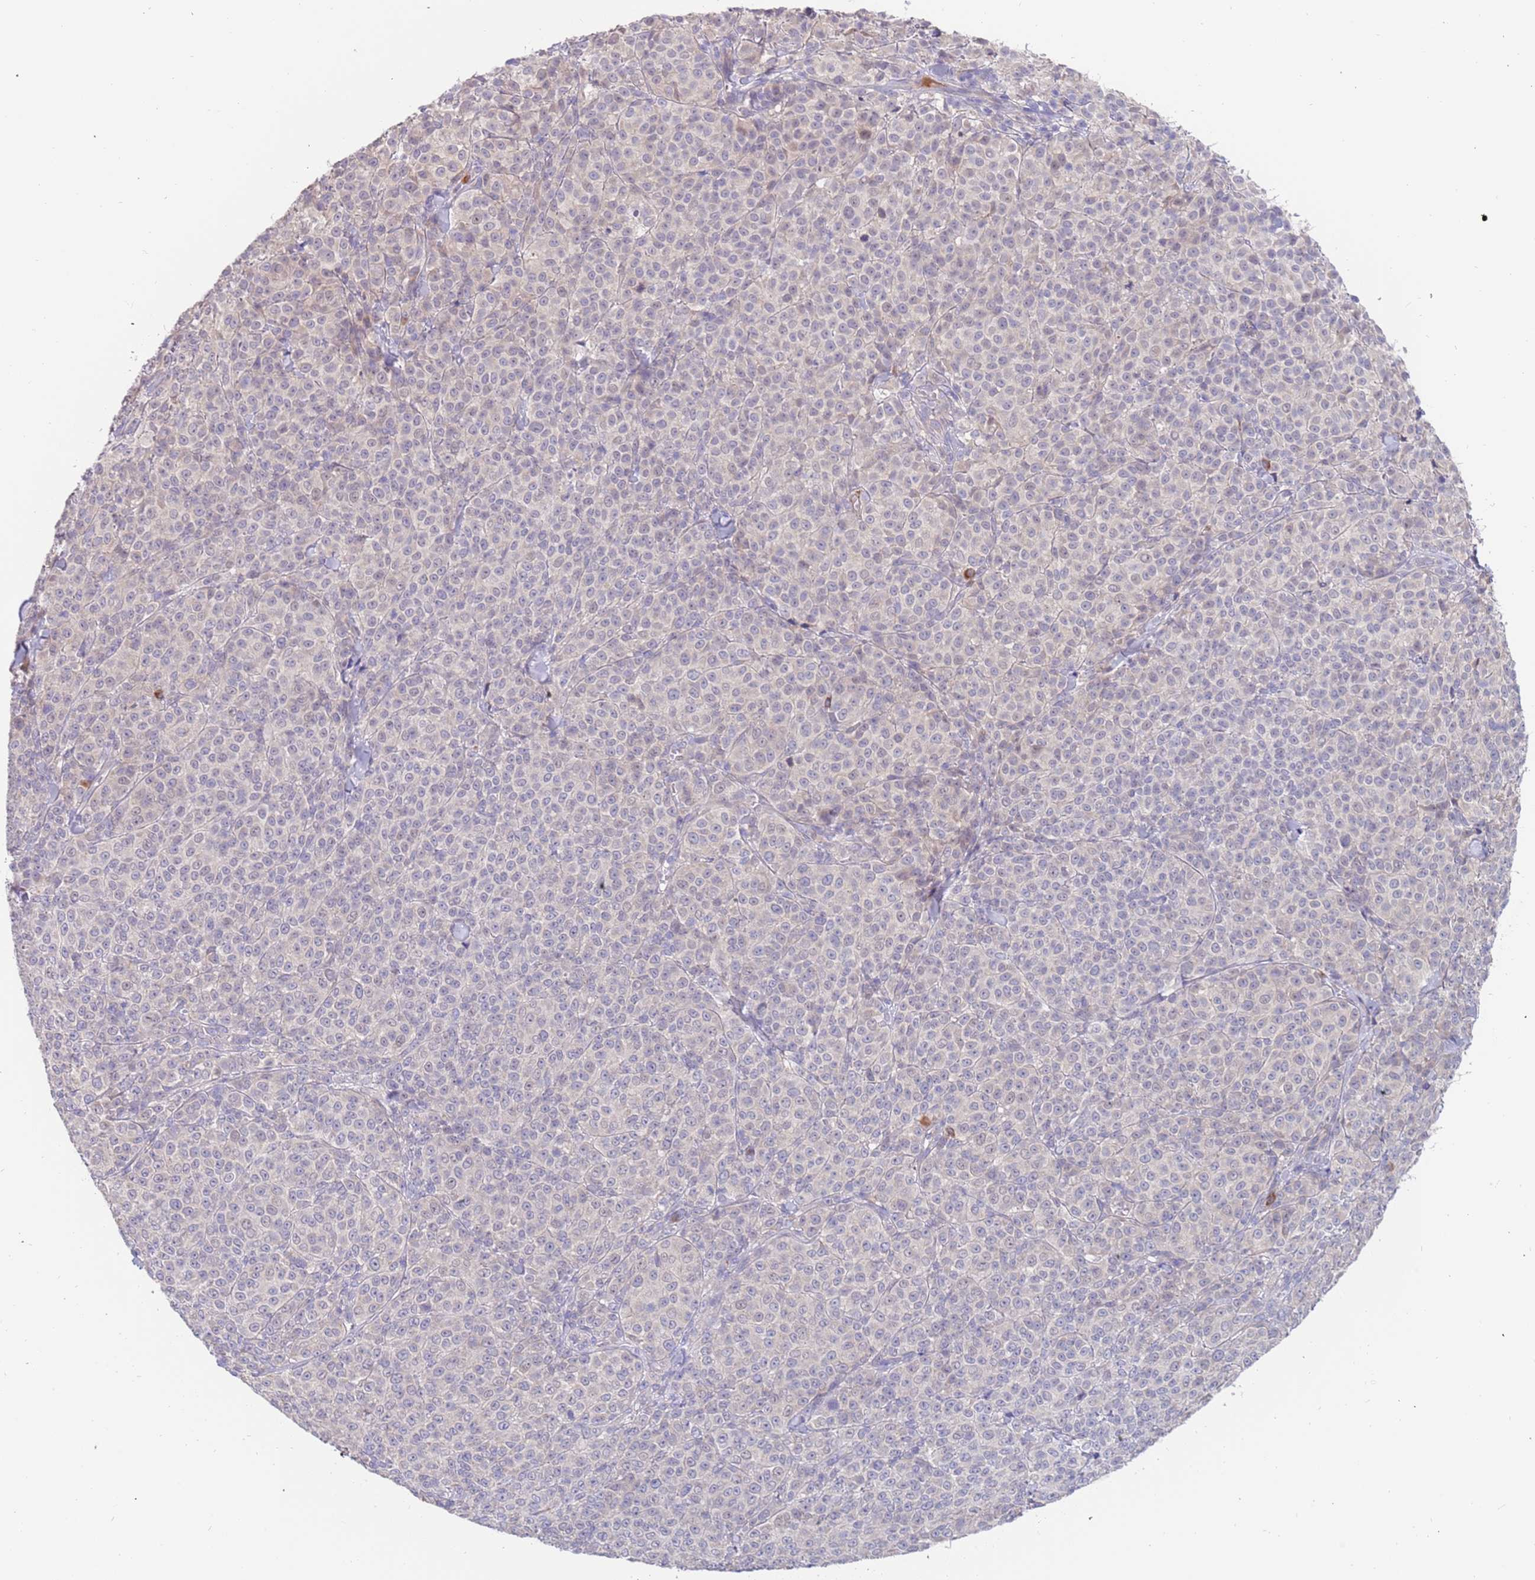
{"staining": {"intensity": "negative", "quantity": "none", "location": "none"}, "tissue": "melanoma", "cell_type": "Tumor cells", "image_type": "cancer", "snomed": [{"axis": "morphology", "description": "Normal tissue, NOS"}, {"axis": "morphology", "description": "Malignant melanoma, NOS"}, {"axis": "topography", "description": "Skin"}], "caption": "The photomicrograph demonstrates no staining of tumor cells in melanoma.", "gene": "ZNF746", "patient": {"sex": "female", "age": 34}}